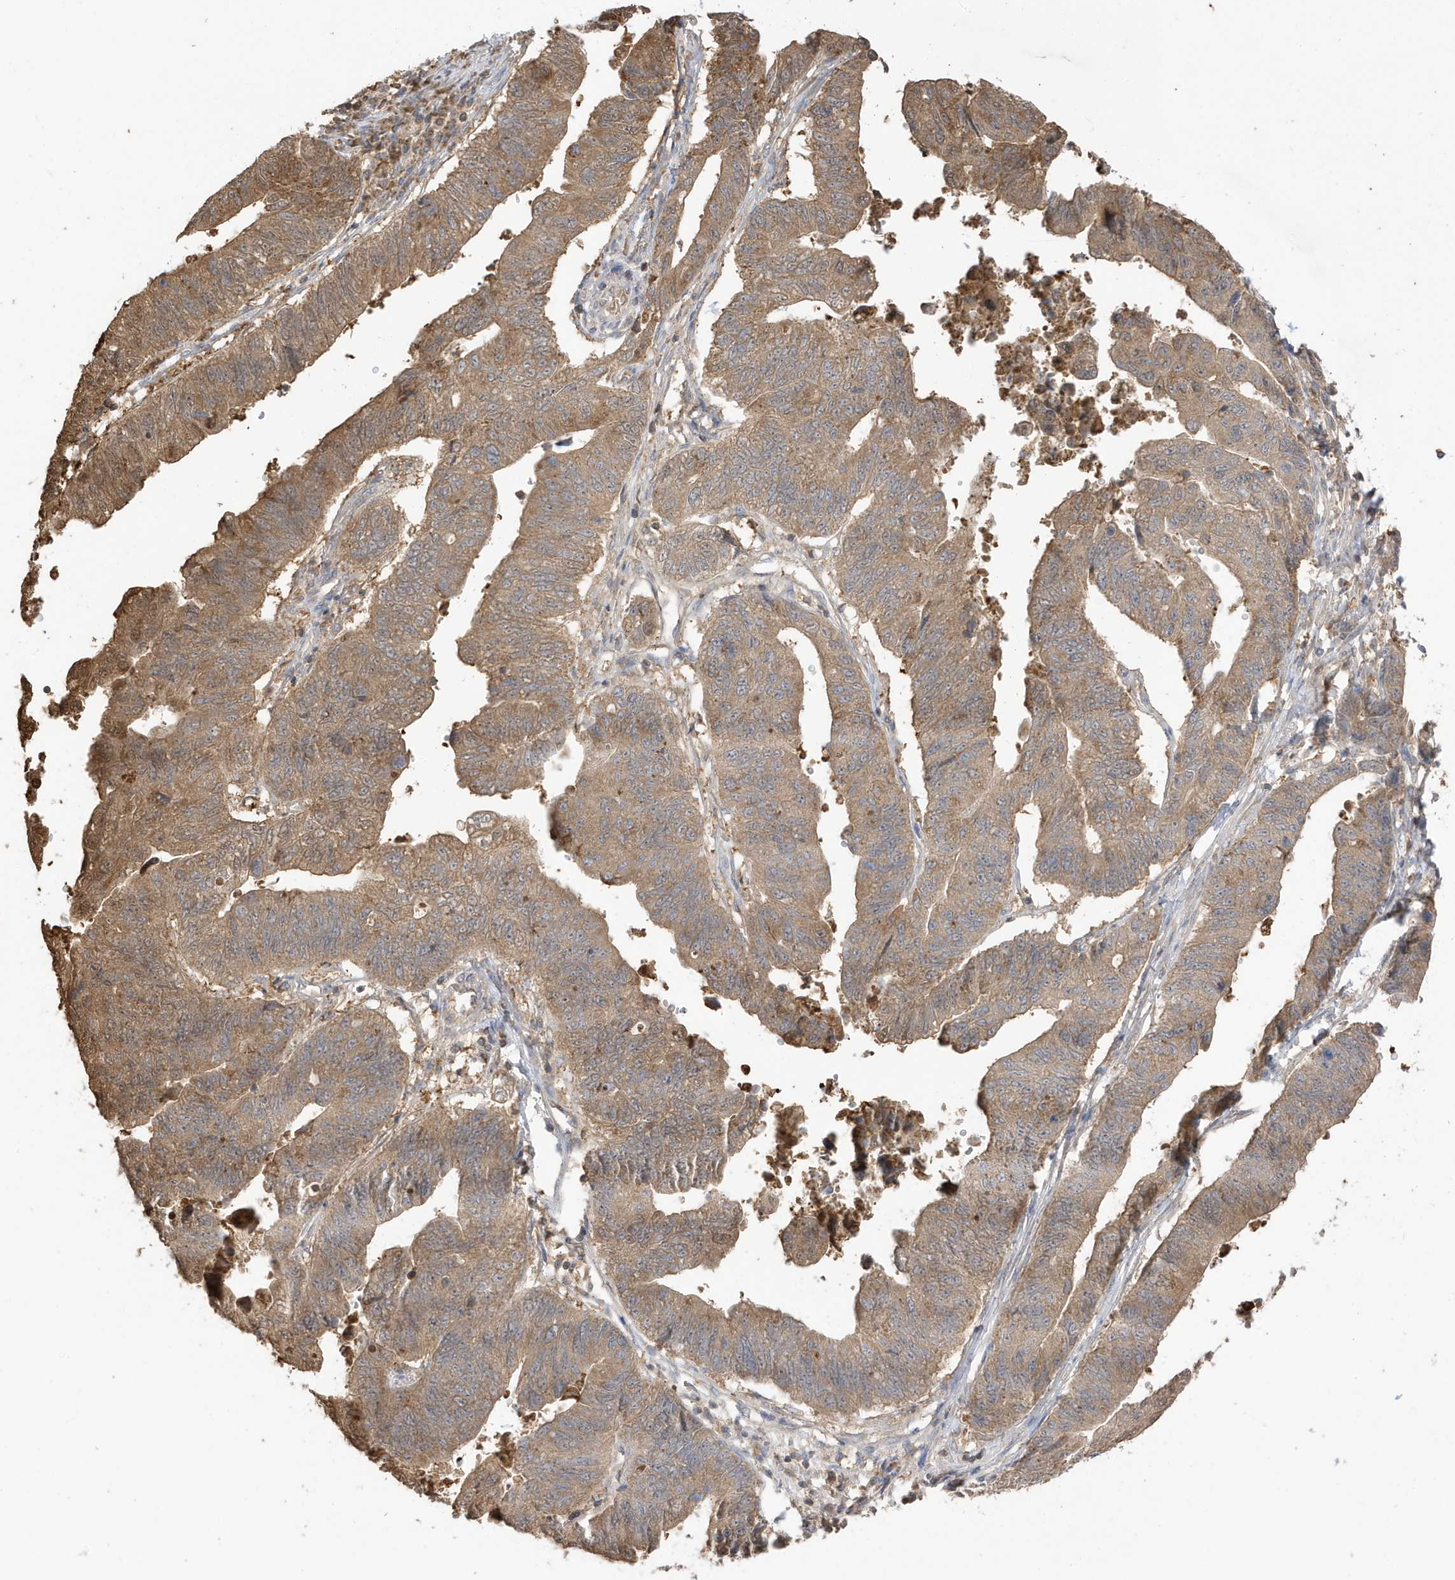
{"staining": {"intensity": "moderate", "quantity": ">75%", "location": "cytoplasmic/membranous"}, "tissue": "stomach cancer", "cell_type": "Tumor cells", "image_type": "cancer", "snomed": [{"axis": "morphology", "description": "Adenocarcinoma, NOS"}, {"axis": "topography", "description": "Stomach"}], "caption": "This image shows immunohistochemistry staining of stomach cancer (adenocarcinoma), with medium moderate cytoplasmic/membranous staining in about >75% of tumor cells.", "gene": "AZI2", "patient": {"sex": "male", "age": 59}}